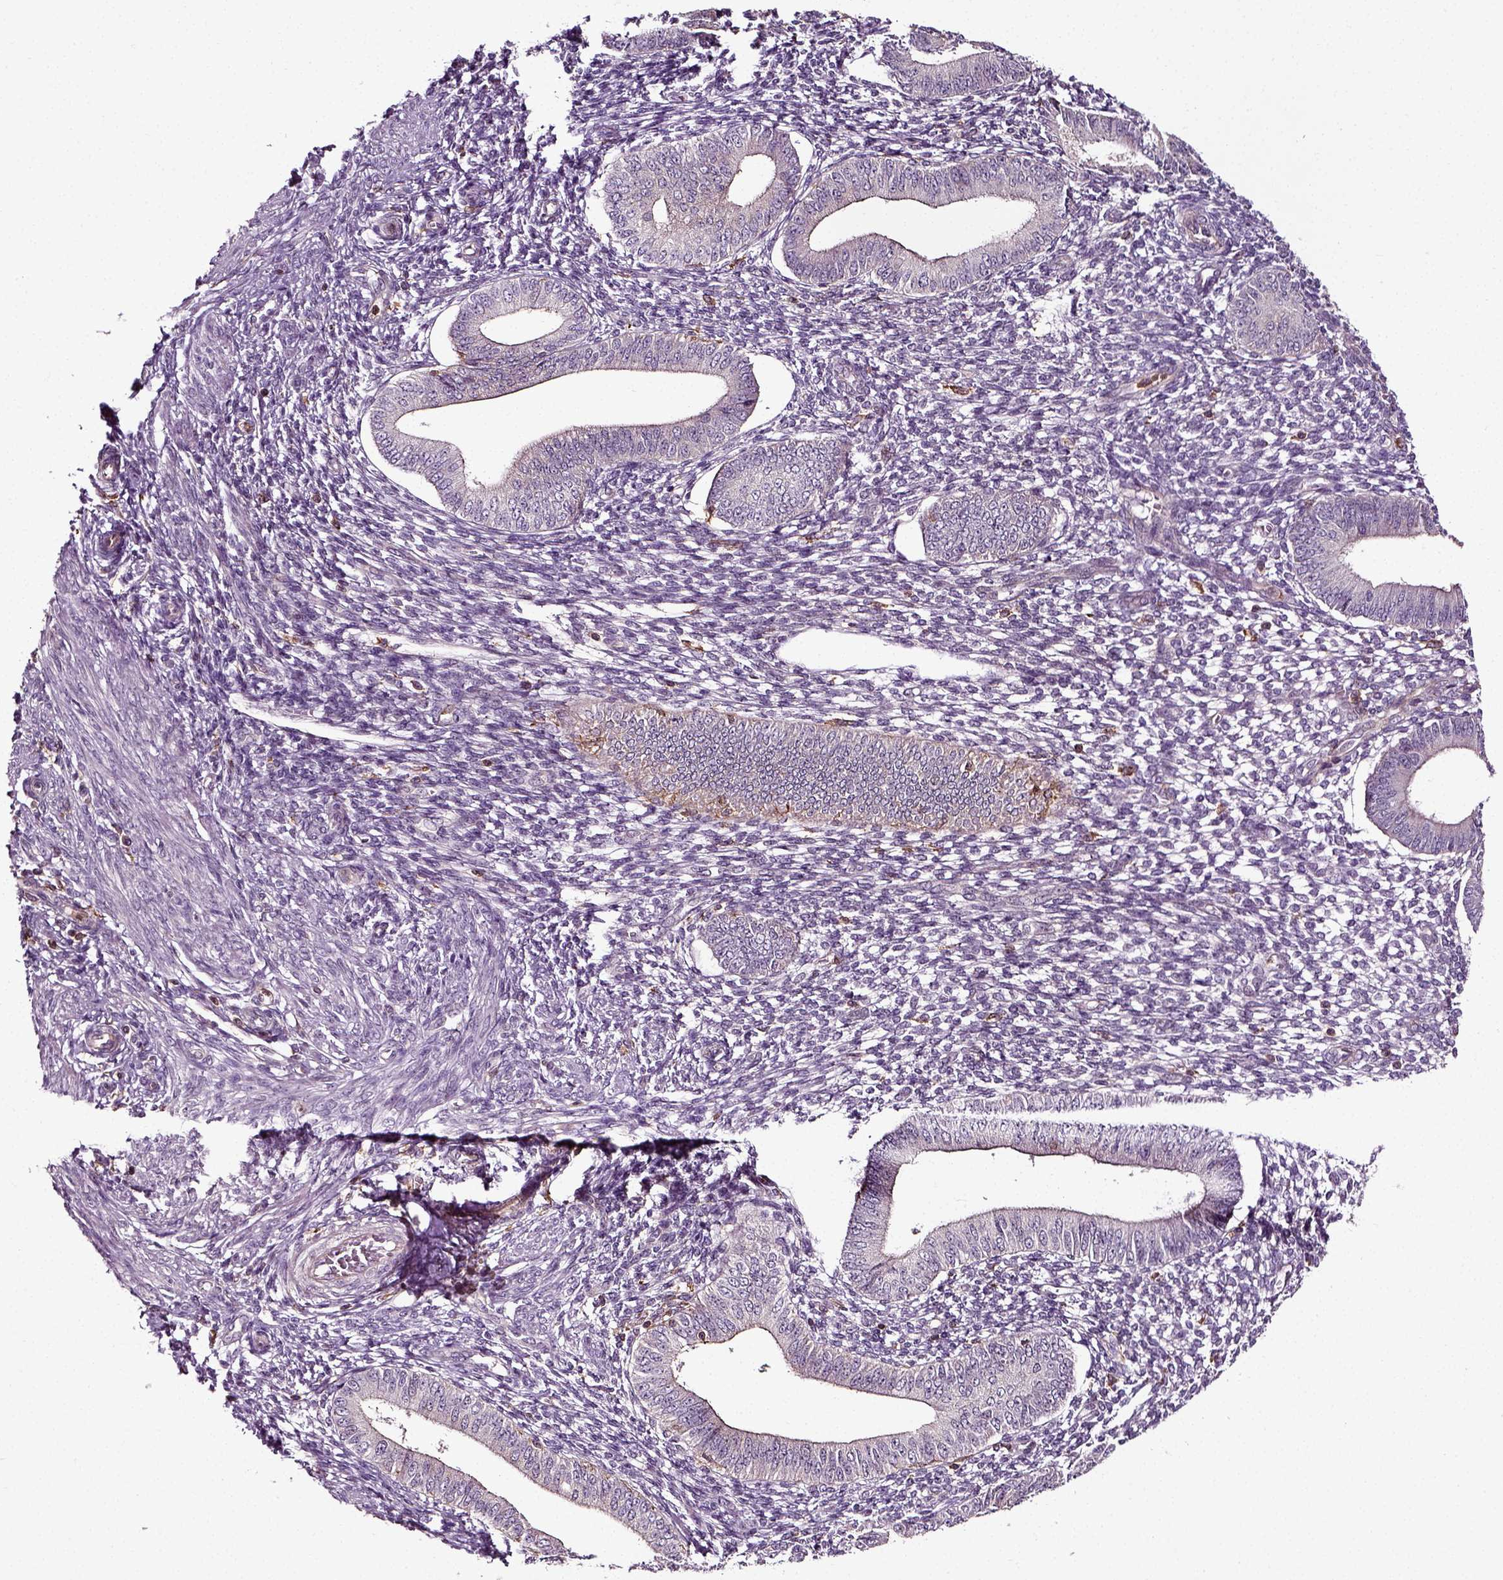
{"staining": {"intensity": "negative", "quantity": "none", "location": "none"}, "tissue": "endometrium", "cell_type": "Cells in endometrial stroma", "image_type": "normal", "snomed": [{"axis": "morphology", "description": "Normal tissue, NOS"}, {"axis": "topography", "description": "Endometrium"}], "caption": "Immunohistochemistry histopathology image of benign endometrium stained for a protein (brown), which reveals no expression in cells in endometrial stroma.", "gene": "RHOF", "patient": {"sex": "female", "age": 42}}